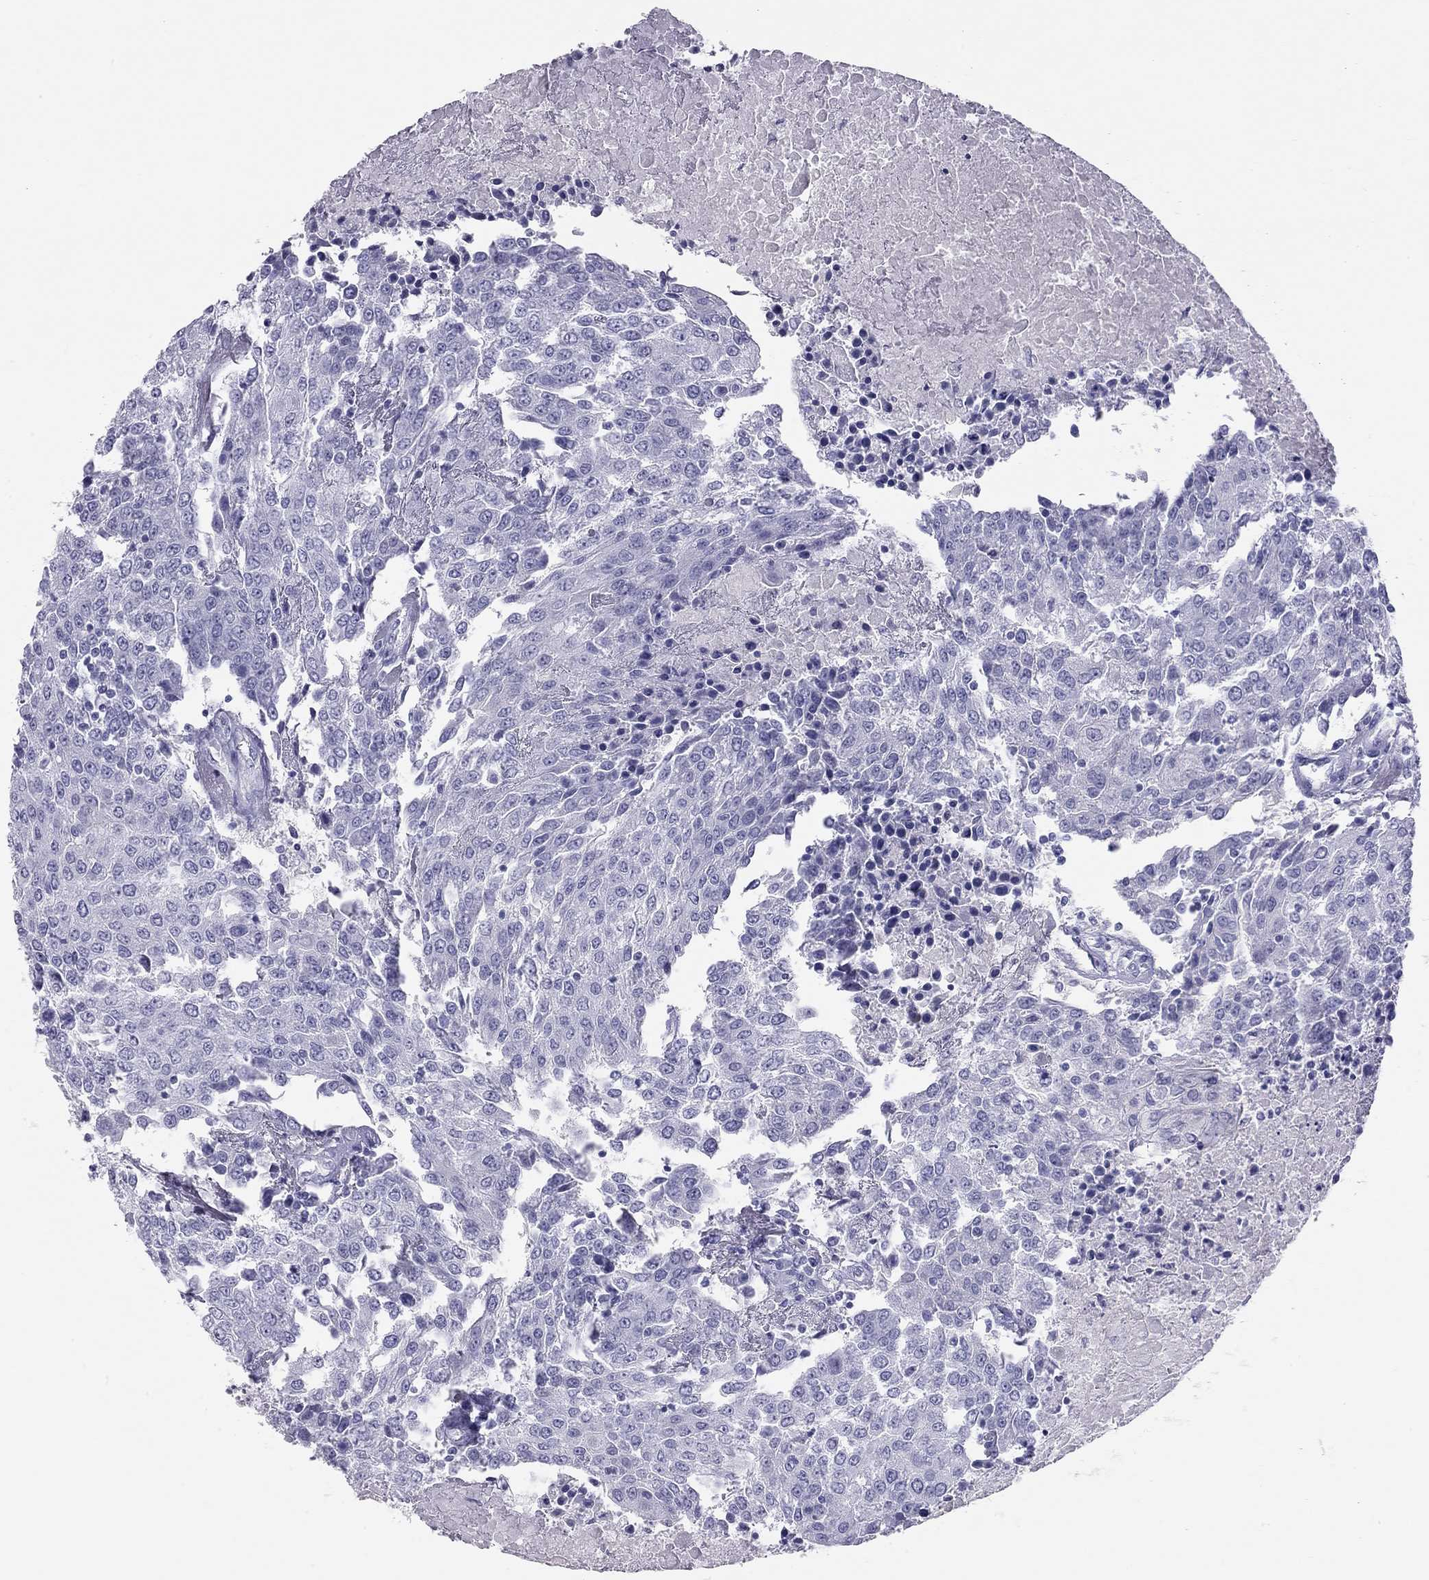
{"staining": {"intensity": "negative", "quantity": "none", "location": "none"}, "tissue": "urothelial cancer", "cell_type": "Tumor cells", "image_type": "cancer", "snomed": [{"axis": "morphology", "description": "Urothelial carcinoma, High grade"}, {"axis": "topography", "description": "Urinary bladder"}], "caption": "Tumor cells are negative for brown protein staining in urothelial cancer. The staining is performed using DAB (3,3'-diaminobenzidine) brown chromogen with nuclei counter-stained in using hematoxylin.", "gene": "KLRG1", "patient": {"sex": "female", "age": 85}}